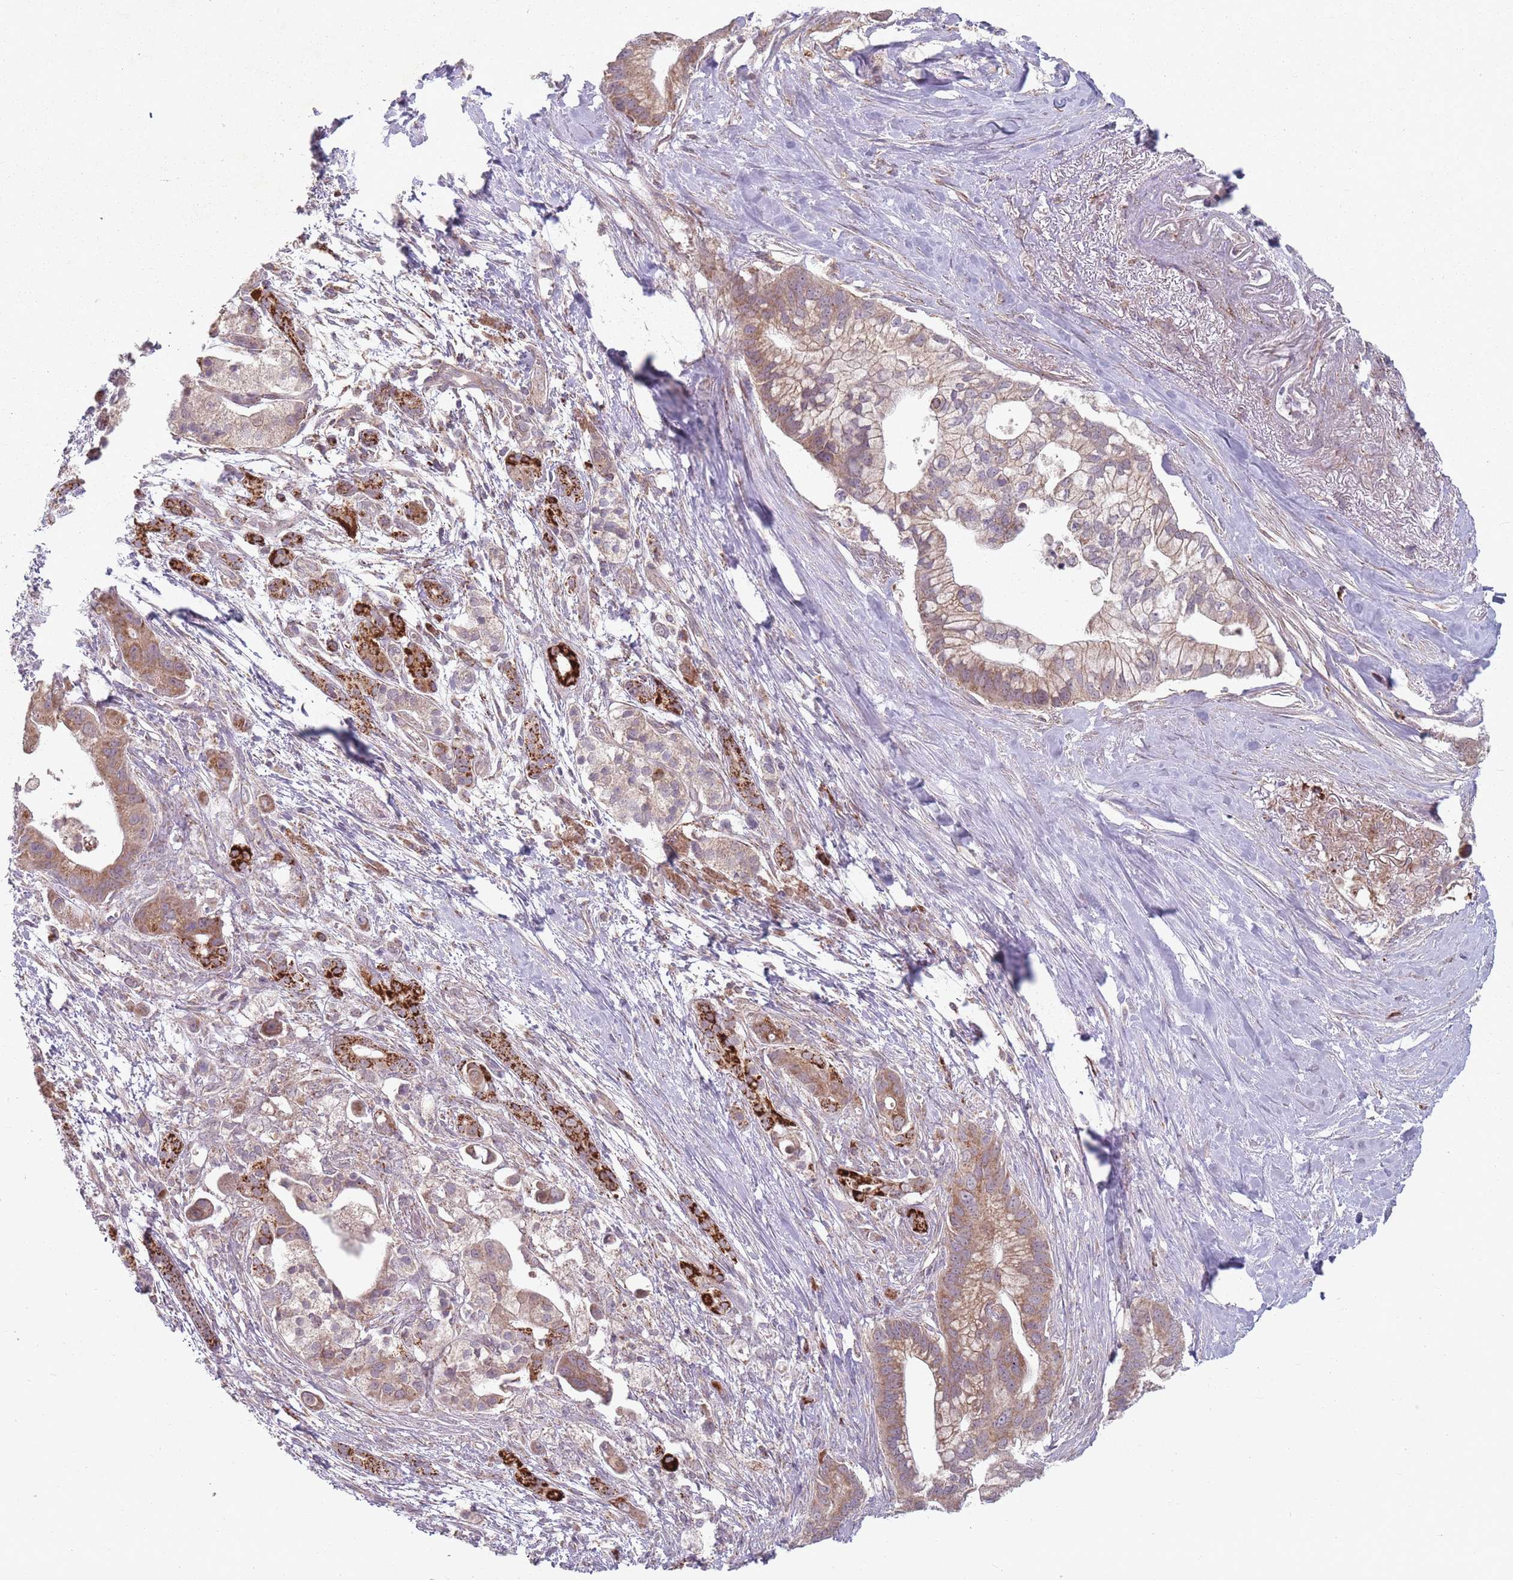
{"staining": {"intensity": "moderate", "quantity": ">75%", "location": "cytoplasmic/membranous"}, "tissue": "pancreatic cancer", "cell_type": "Tumor cells", "image_type": "cancer", "snomed": [{"axis": "morphology", "description": "Adenocarcinoma, NOS"}, {"axis": "topography", "description": "Pancreas"}], "caption": "A high-resolution micrograph shows immunohistochemistry staining of adenocarcinoma (pancreatic), which exhibits moderate cytoplasmic/membranous expression in approximately >75% of tumor cells. (DAB (3,3'-diaminobenzidine) IHC, brown staining for protein, blue staining for nuclei).", "gene": "OR10Q1", "patient": {"sex": "male", "age": 68}}